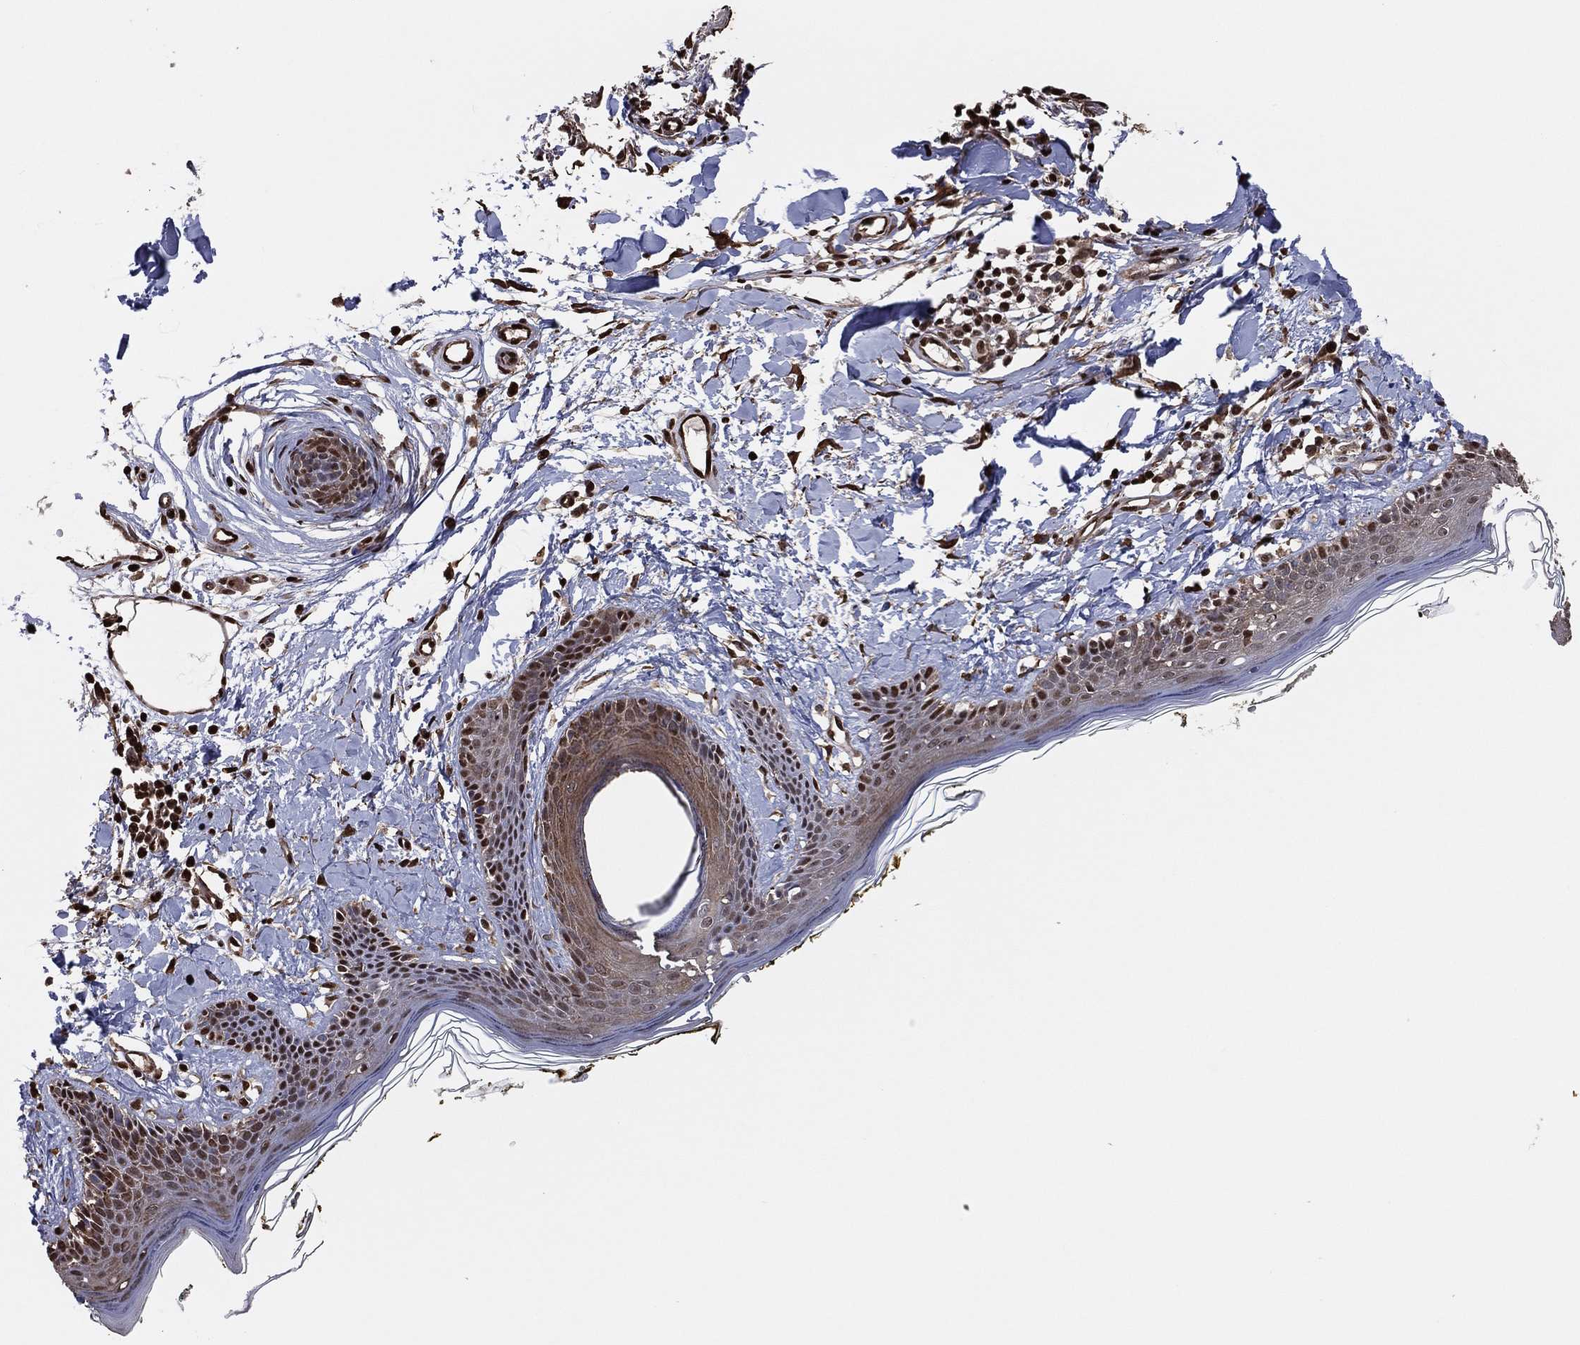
{"staining": {"intensity": "strong", "quantity": ">75%", "location": "nuclear"}, "tissue": "skin", "cell_type": "Fibroblasts", "image_type": "normal", "snomed": [{"axis": "morphology", "description": "Normal tissue, NOS"}, {"axis": "topography", "description": "Skin"}], "caption": "This is a photomicrograph of immunohistochemistry staining of unremarkable skin, which shows strong expression in the nuclear of fibroblasts.", "gene": "GAPDH", "patient": {"sex": "male", "age": 76}}